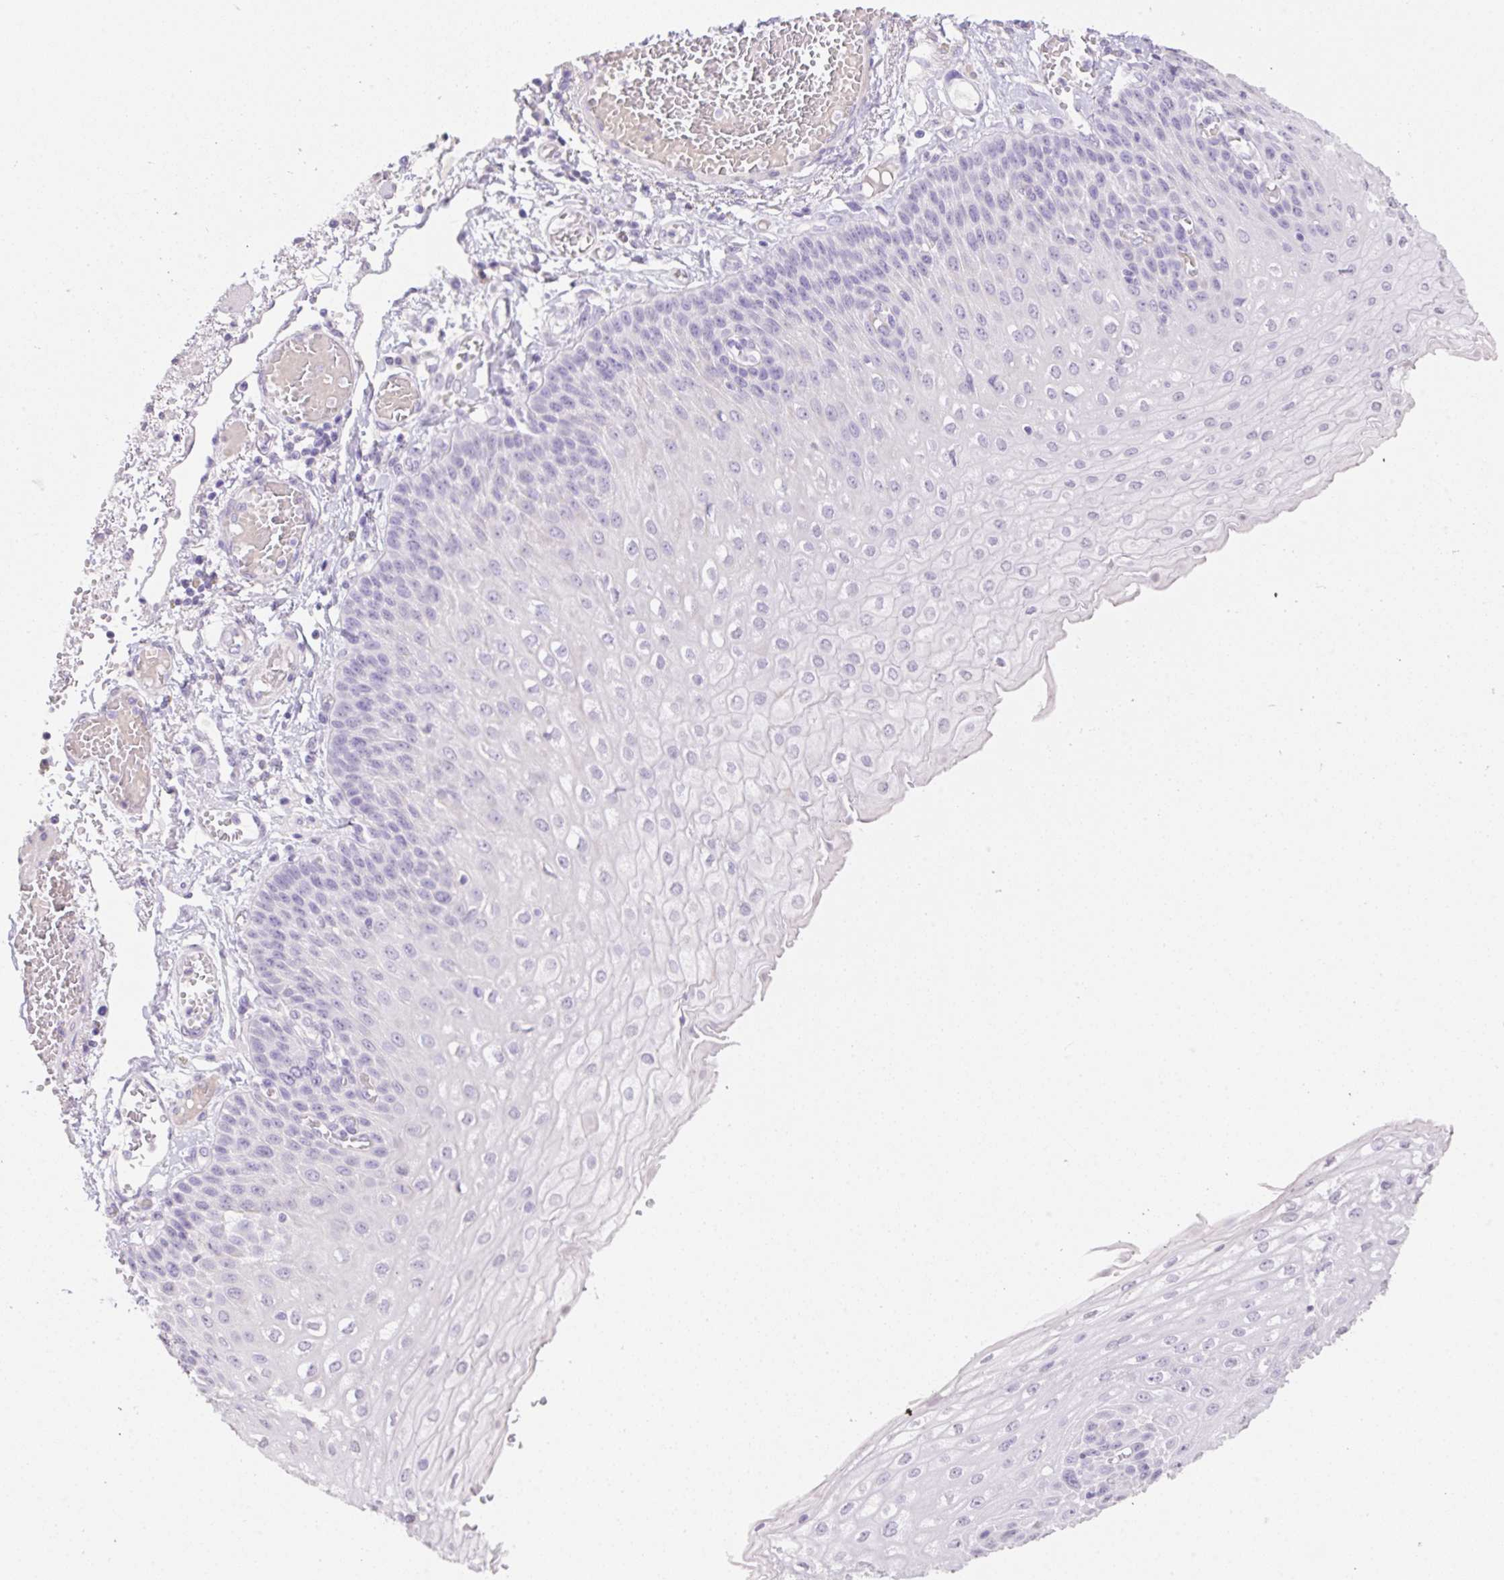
{"staining": {"intensity": "moderate", "quantity": "<25%", "location": "cytoplasmic/membranous"}, "tissue": "esophagus", "cell_type": "Squamous epithelial cells", "image_type": "normal", "snomed": [{"axis": "morphology", "description": "Normal tissue, NOS"}, {"axis": "morphology", "description": "Adenocarcinoma, NOS"}, {"axis": "topography", "description": "Esophagus"}], "caption": "Immunohistochemical staining of unremarkable human esophagus exhibits <25% levels of moderate cytoplasmic/membranous protein staining in approximately <25% of squamous epithelial cells.", "gene": "HCRTR2", "patient": {"sex": "male", "age": 81}}